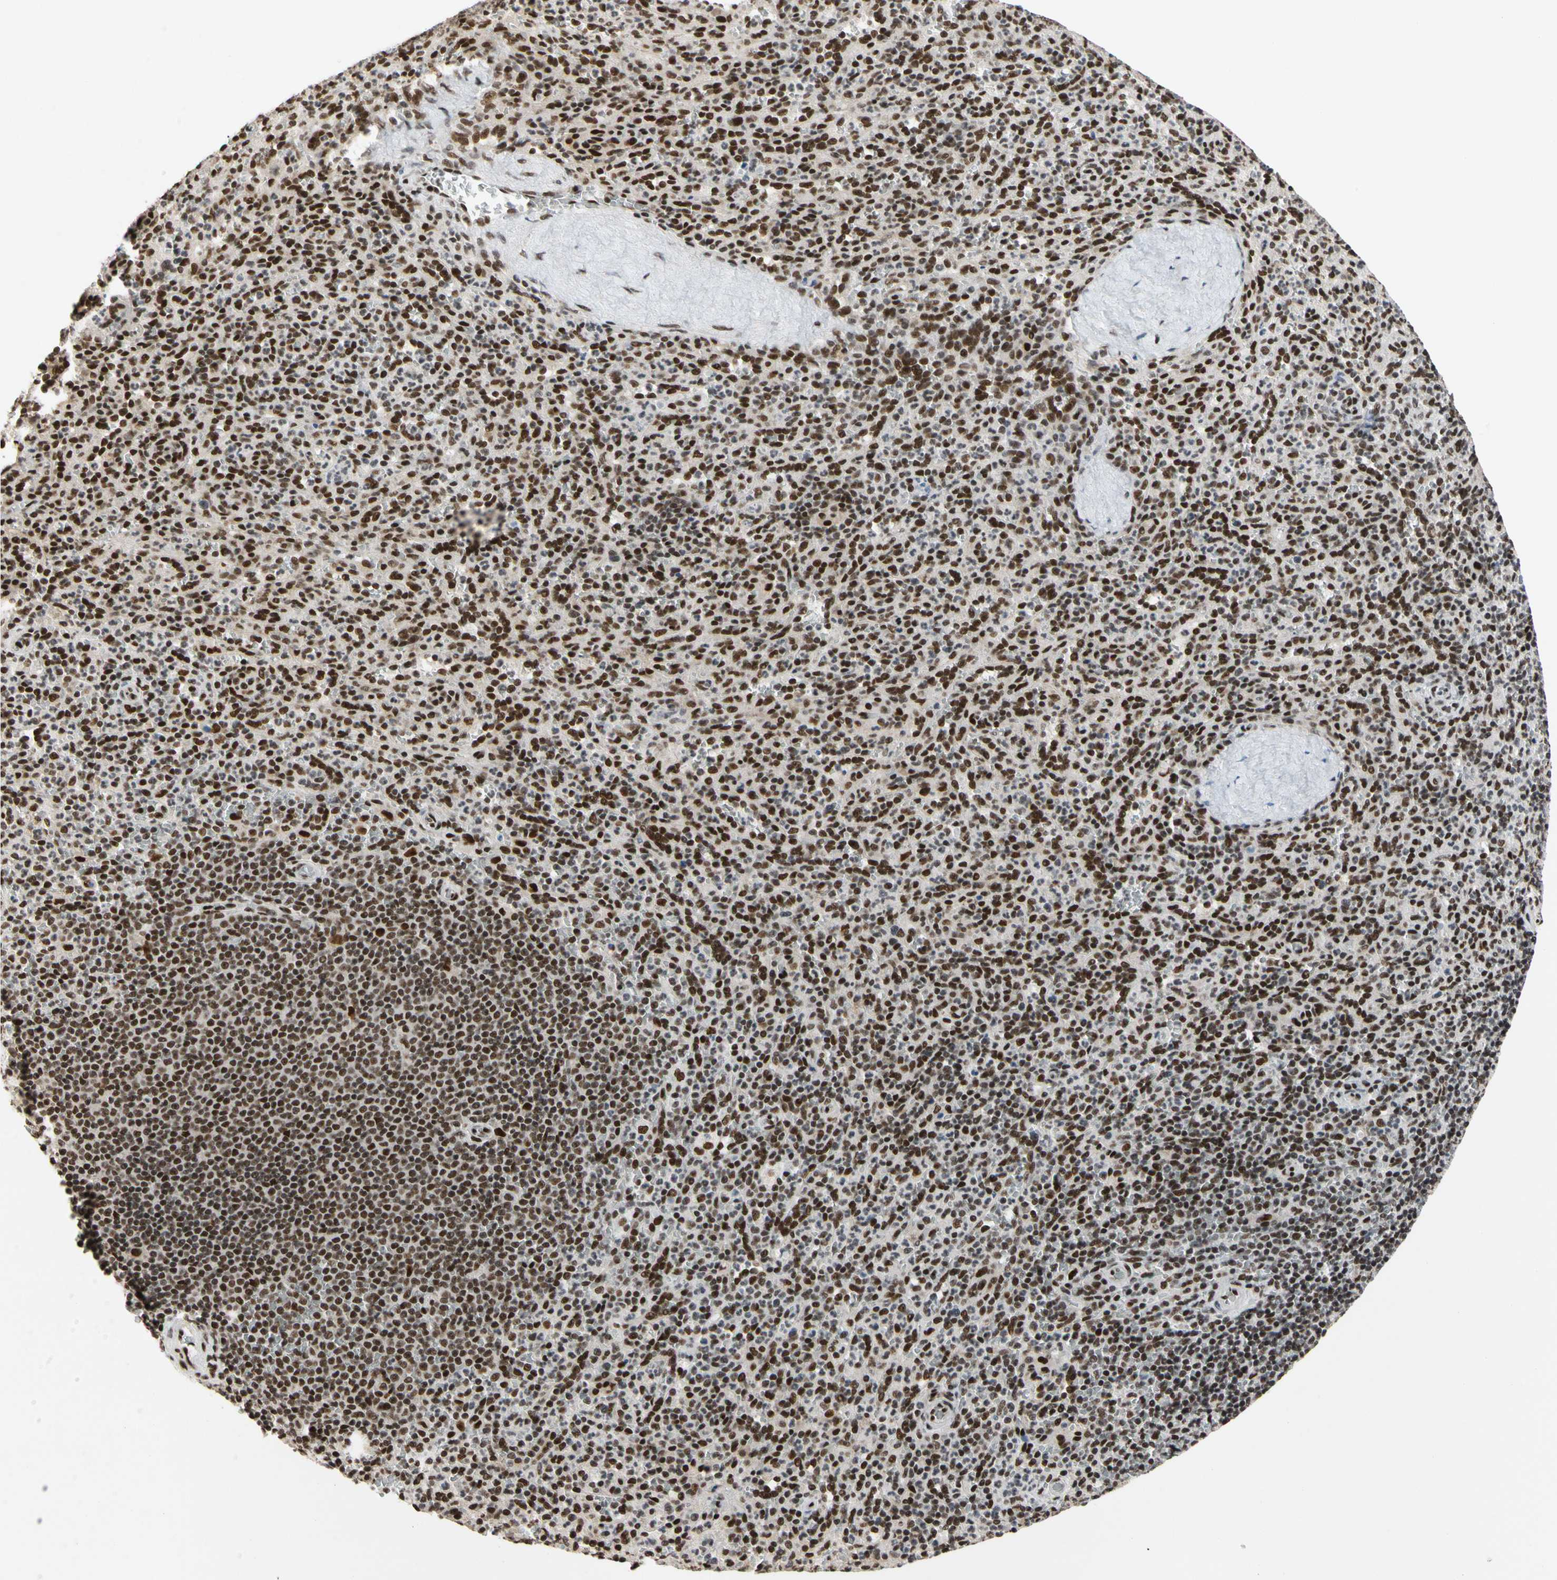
{"staining": {"intensity": "moderate", "quantity": ">75%", "location": "nuclear"}, "tissue": "spleen", "cell_type": "Cells in red pulp", "image_type": "normal", "snomed": [{"axis": "morphology", "description": "Normal tissue, NOS"}, {"axis": "topography", "description": "Spleen"}], "caption": "Protein staining displays moderate nuclear expression in about >75% of cells in red pulp in unremarkable spleen.", "gene": "FAM98B", "patient": {"sex": "male", "age": 36}}